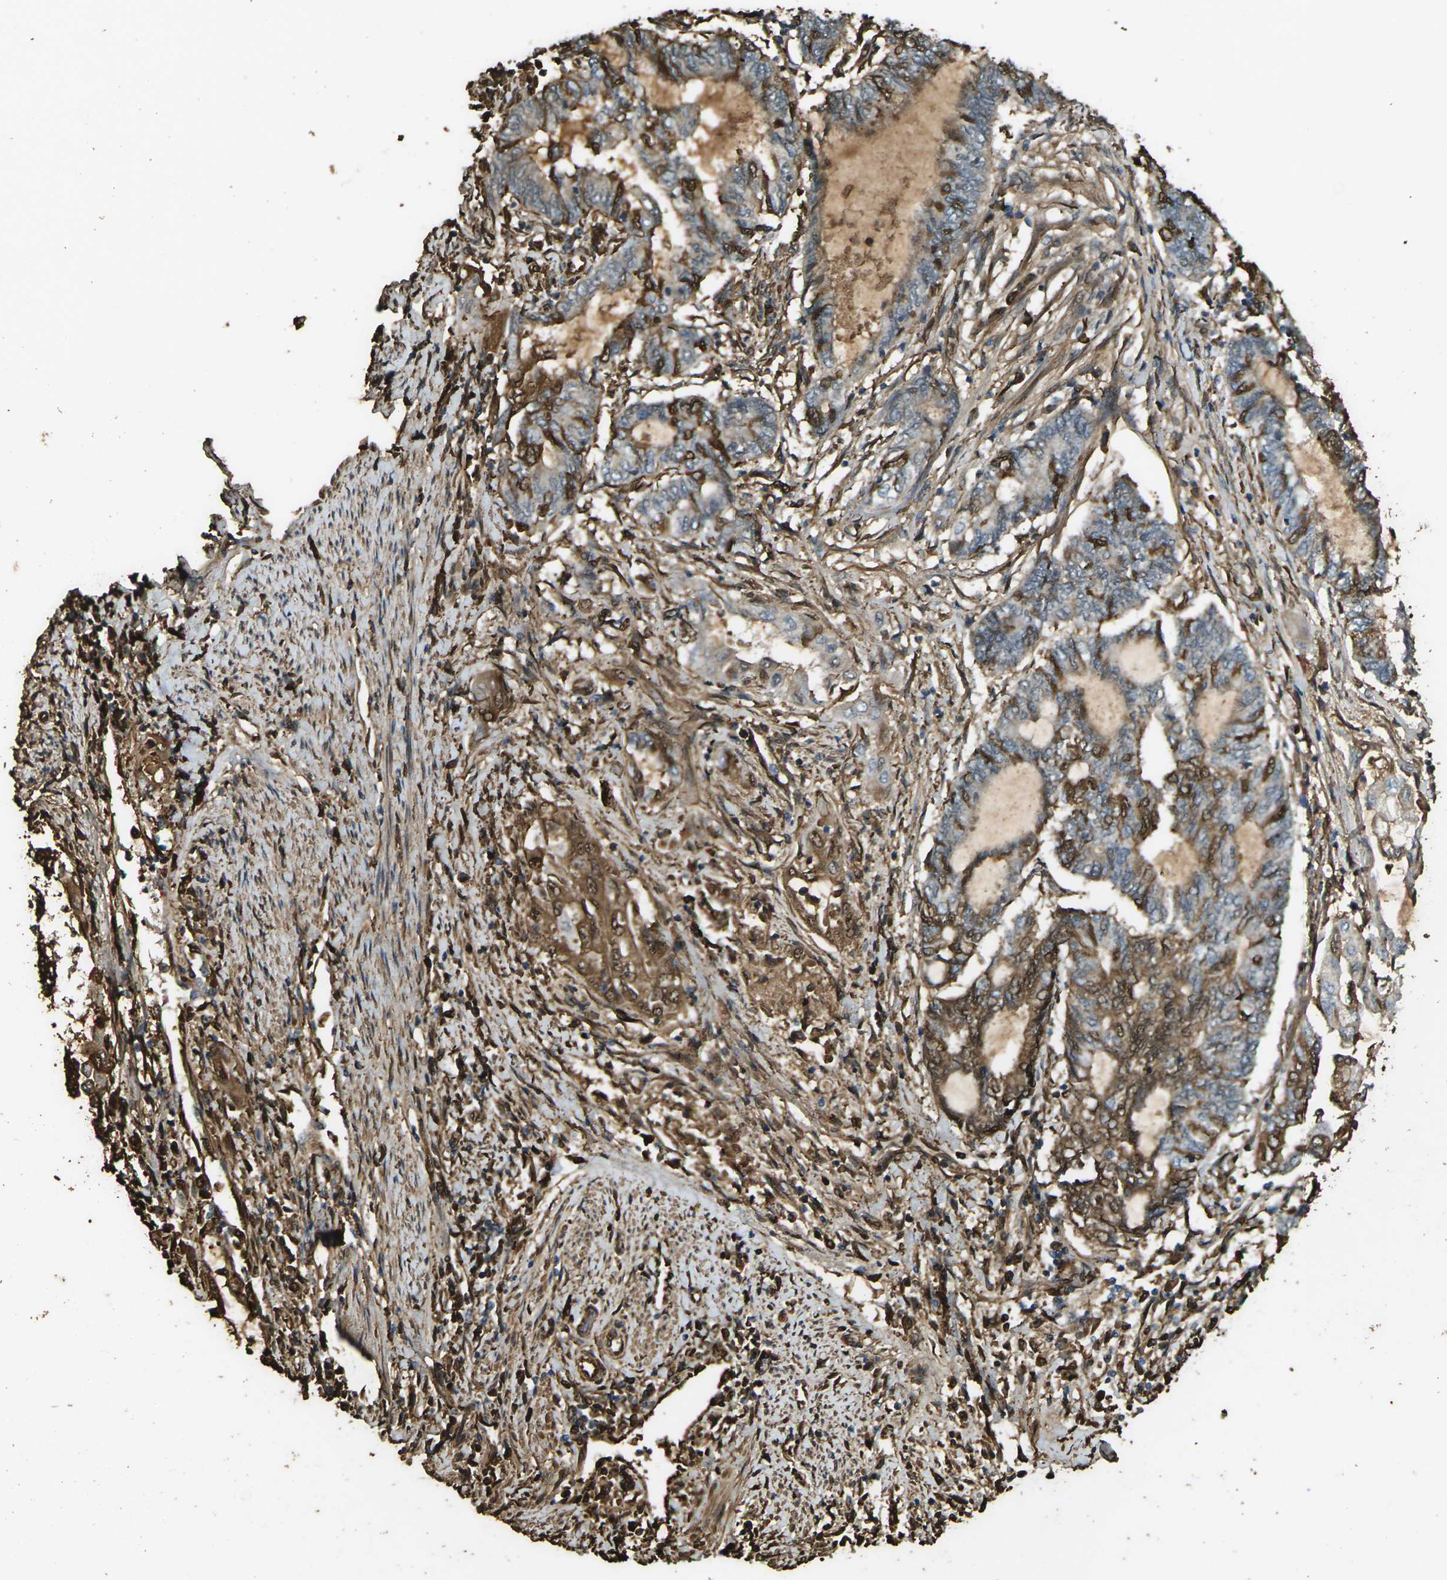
{"staining": {"intensity": "moderate", "quantity": "25%-75%", "location": "cytoplasmic/membranous,nuclear"}, "tissue": "endometrial cancer", "cell_type": "Tumor cells", "image_type": "cancer", "snomed": [{"axis": "morphology", "description": "Adenocarcinoma, NOS"}, {"axis": "topography", "description": "Uterus"}, {"axis": "topography", "description": "Endometrium"}], "caption": "This micrograph demonstrates adenocarcinoma (endometrial) stained with immunohistochemistry (IHC) to label a protein in brown. The cytoplasmic/membranous and nuclear of tumor cells show moderate positivity for the protein. Nuclei are counter-stained blue.", "gene": "CYP1B1", "patient": {"sex": "female", "age": 70}}